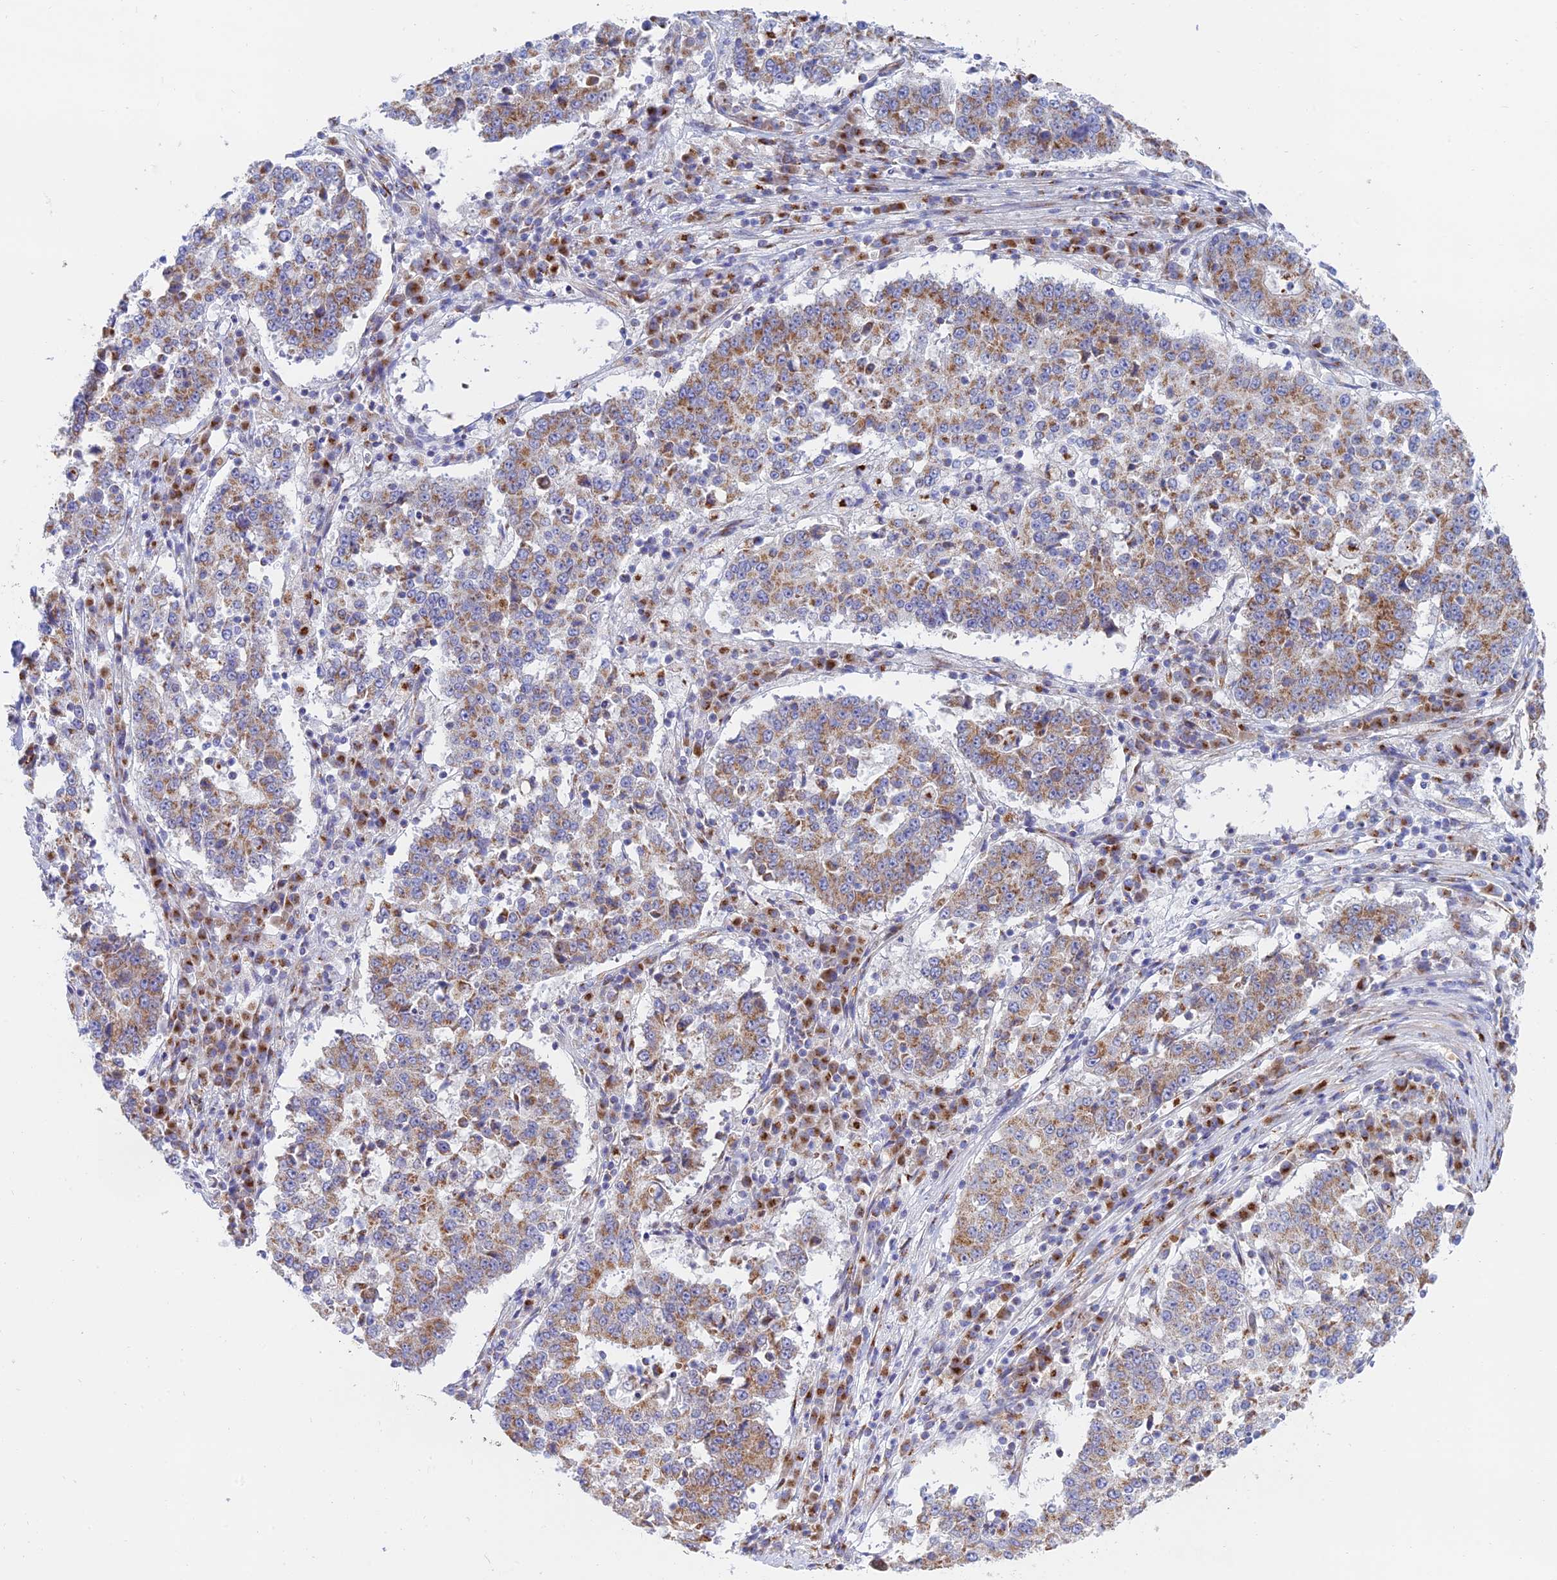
{"staining": {"intensity": "moderate", "quantity": ">75%", "location": "cytoplasmic/membranous"}, "tissue": "stomach cancer", "cell_type": "Tumor cells", "image_type": "cancer", "snomed": [{"axis": "morphology", "description": "Adenocarcinoma, NOS"}, {"axis": "topography", "description": "Stomach"}], "caption": "Brown immunohistochemical staining in human adenocarcinoma (stomach) shows moderate cytoplasmic/membranous staining in approximately >75% of tumor cells.", "gene": "HS2ST1", "patient": {"sex": "male", "age": 59}}